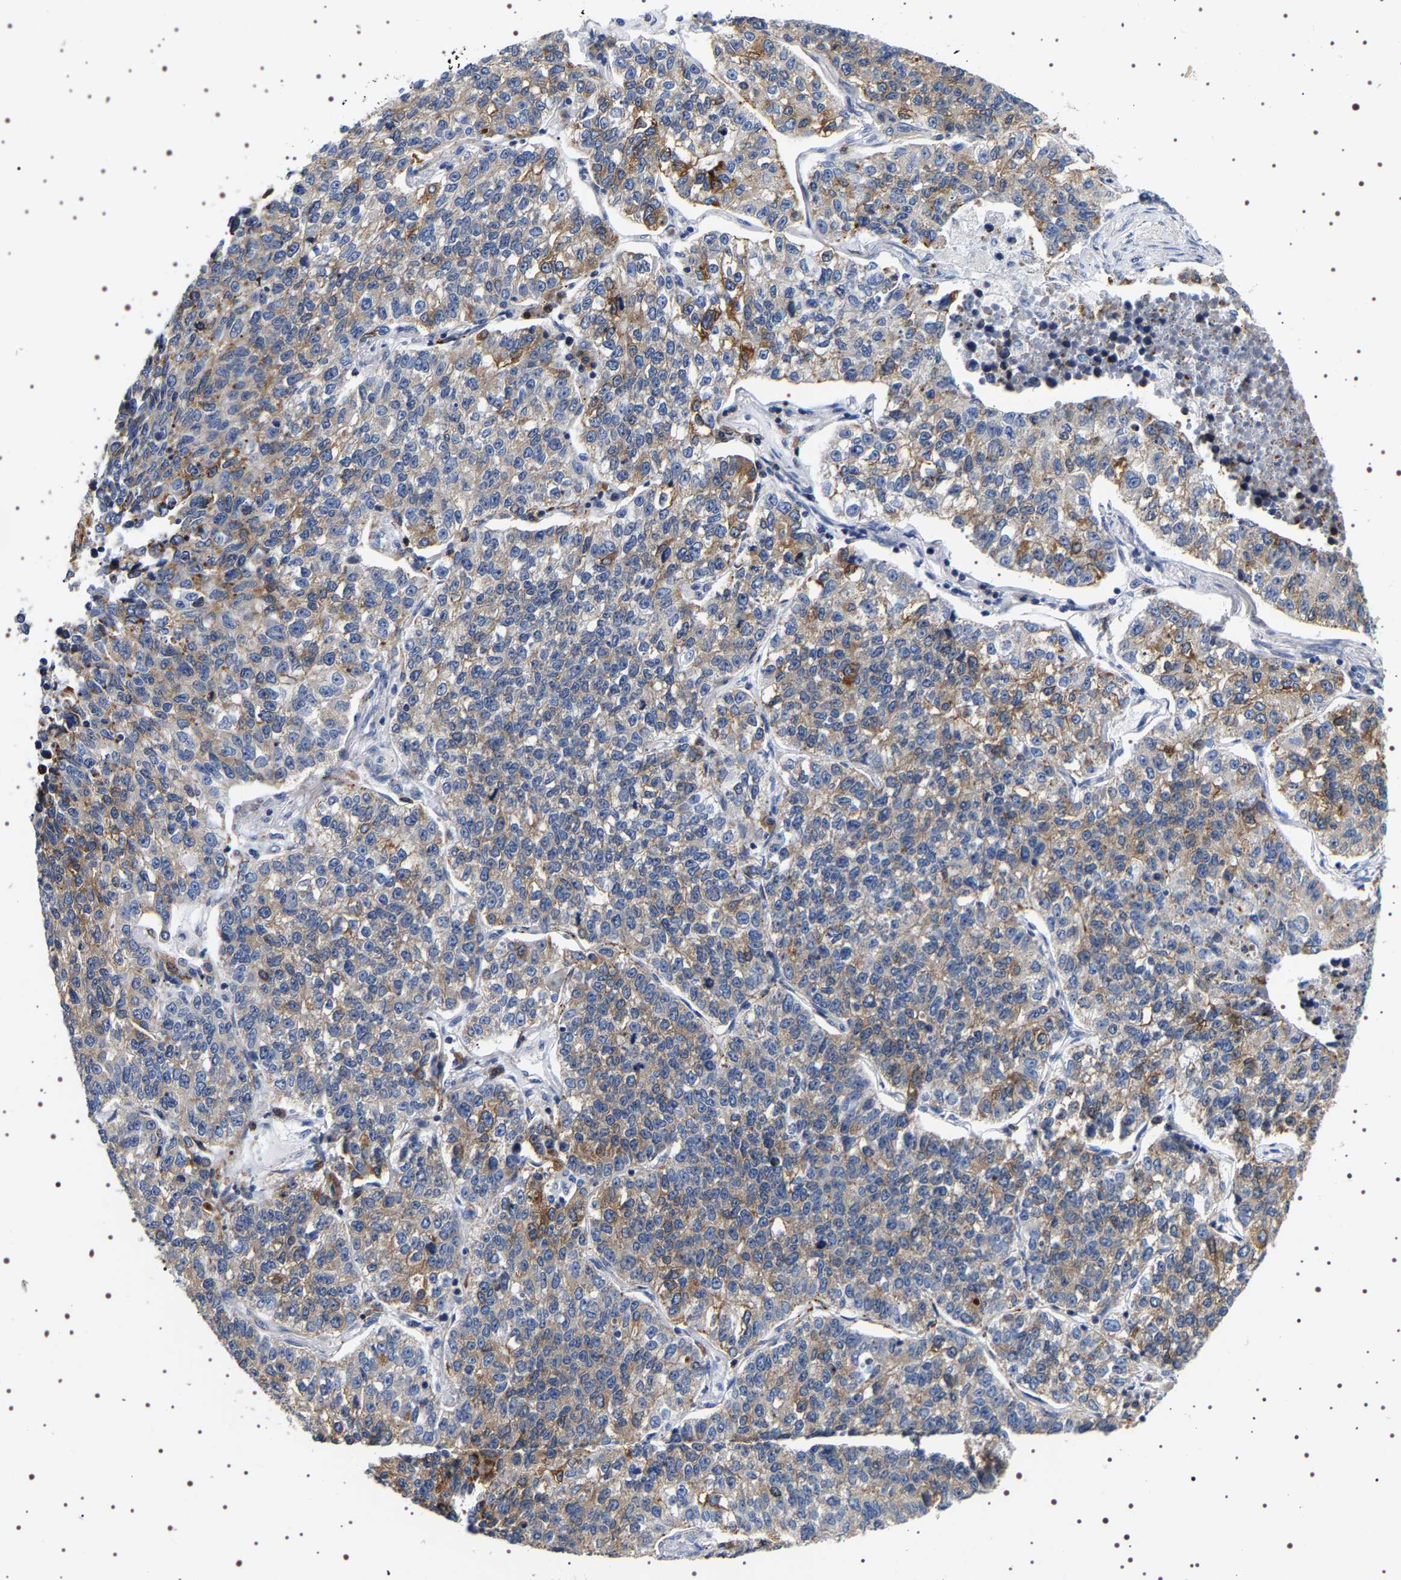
{"staining": {"intensity": "moderate", "quantity": "25%-75%", "location": "cytoplasmic/membranous"}, "tissue": "lung cancer", "cell_type": "Tumor cells", "image_type": "cancer", "snomed": [{"axis": "morphology", "description": "Adenocarcinoma, NOS"}, {"axis": "topography", "description": "Lung"}], "caption": "Immunohistochemical staining of adenocarcinoma (lung) exhibits medium levels of moderate cytoplasmic/membranous protein expression in about 25%-75% of tumor cells.", "gene": "SQLE", "patient": {"sex": "male", "age": 49}}